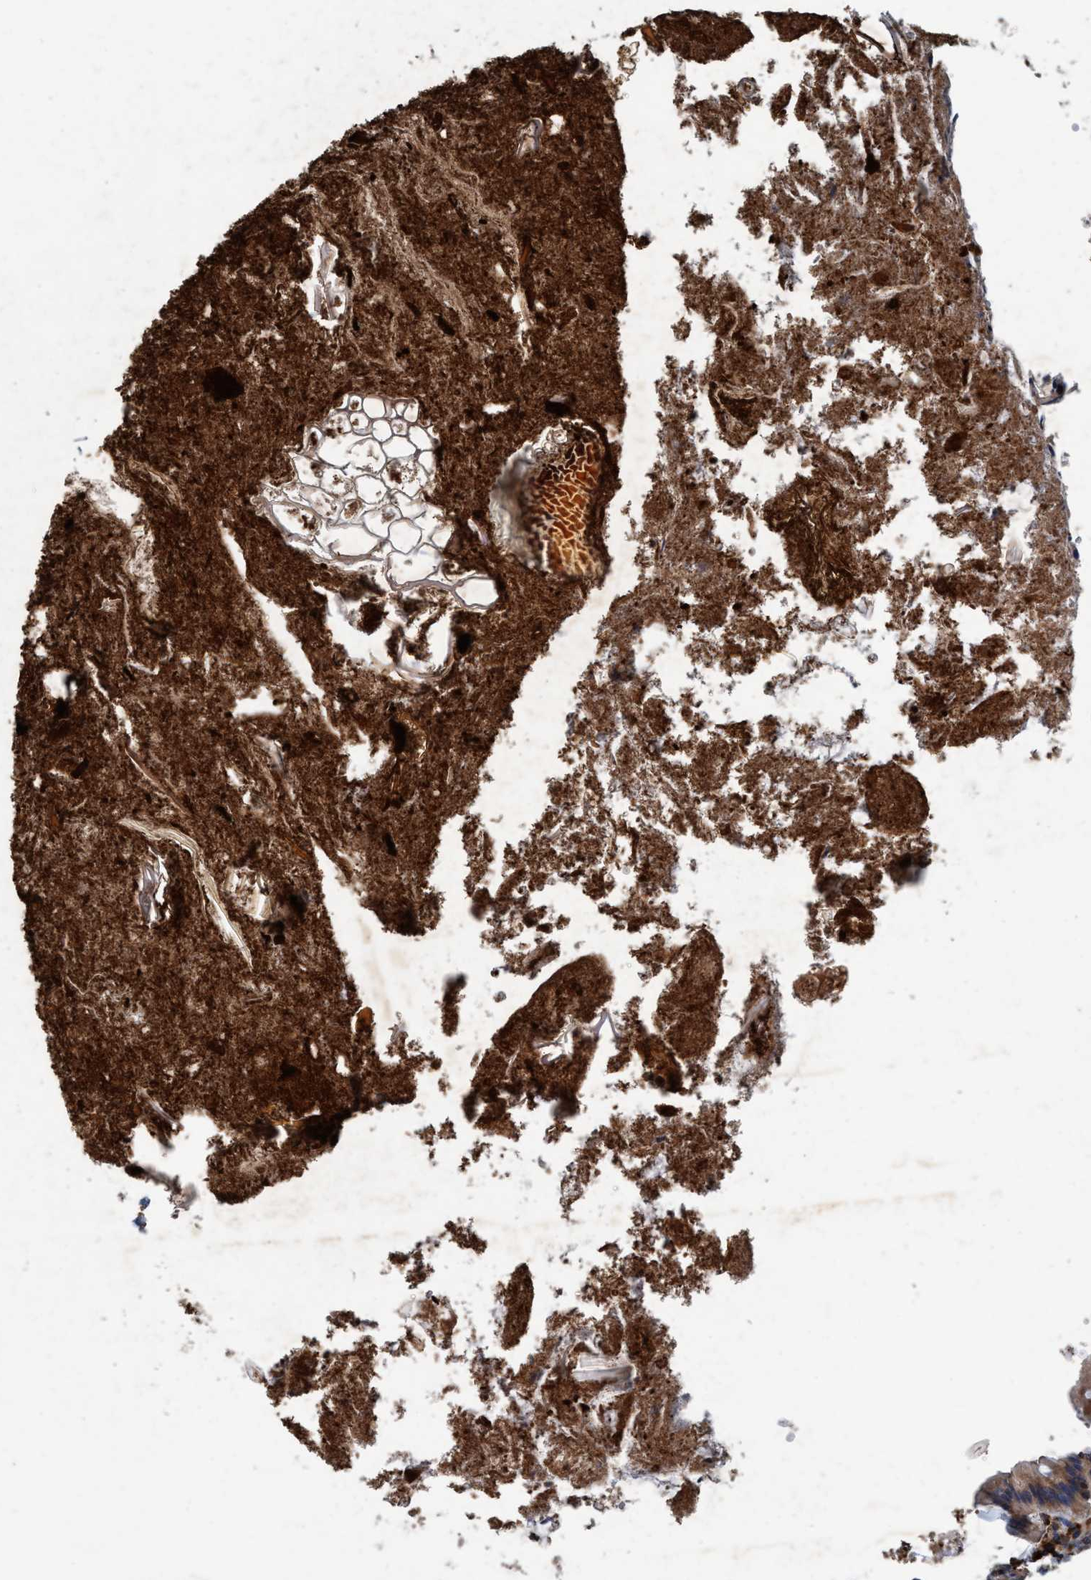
{"staining": {"intensity": "weak", "quantity": "<25%", "location": "cytoplasmic/membranous"}, "tissue": "appendix", "cell_type": "Glandular cells", "image_type": "normal", "snomed": [{"axis": "morphology", "description": "Normal tissue, NOS"}, {"axis": "topography", "description": "Appendix"}], "caption": "Glandular cells show no significant positivity in normal appendix. (DAB immunohistochemistry (IHC) with hematoxylin counter stain).", "gene": "ENDOG", "patient": {"sex": "male", "age": 52}}